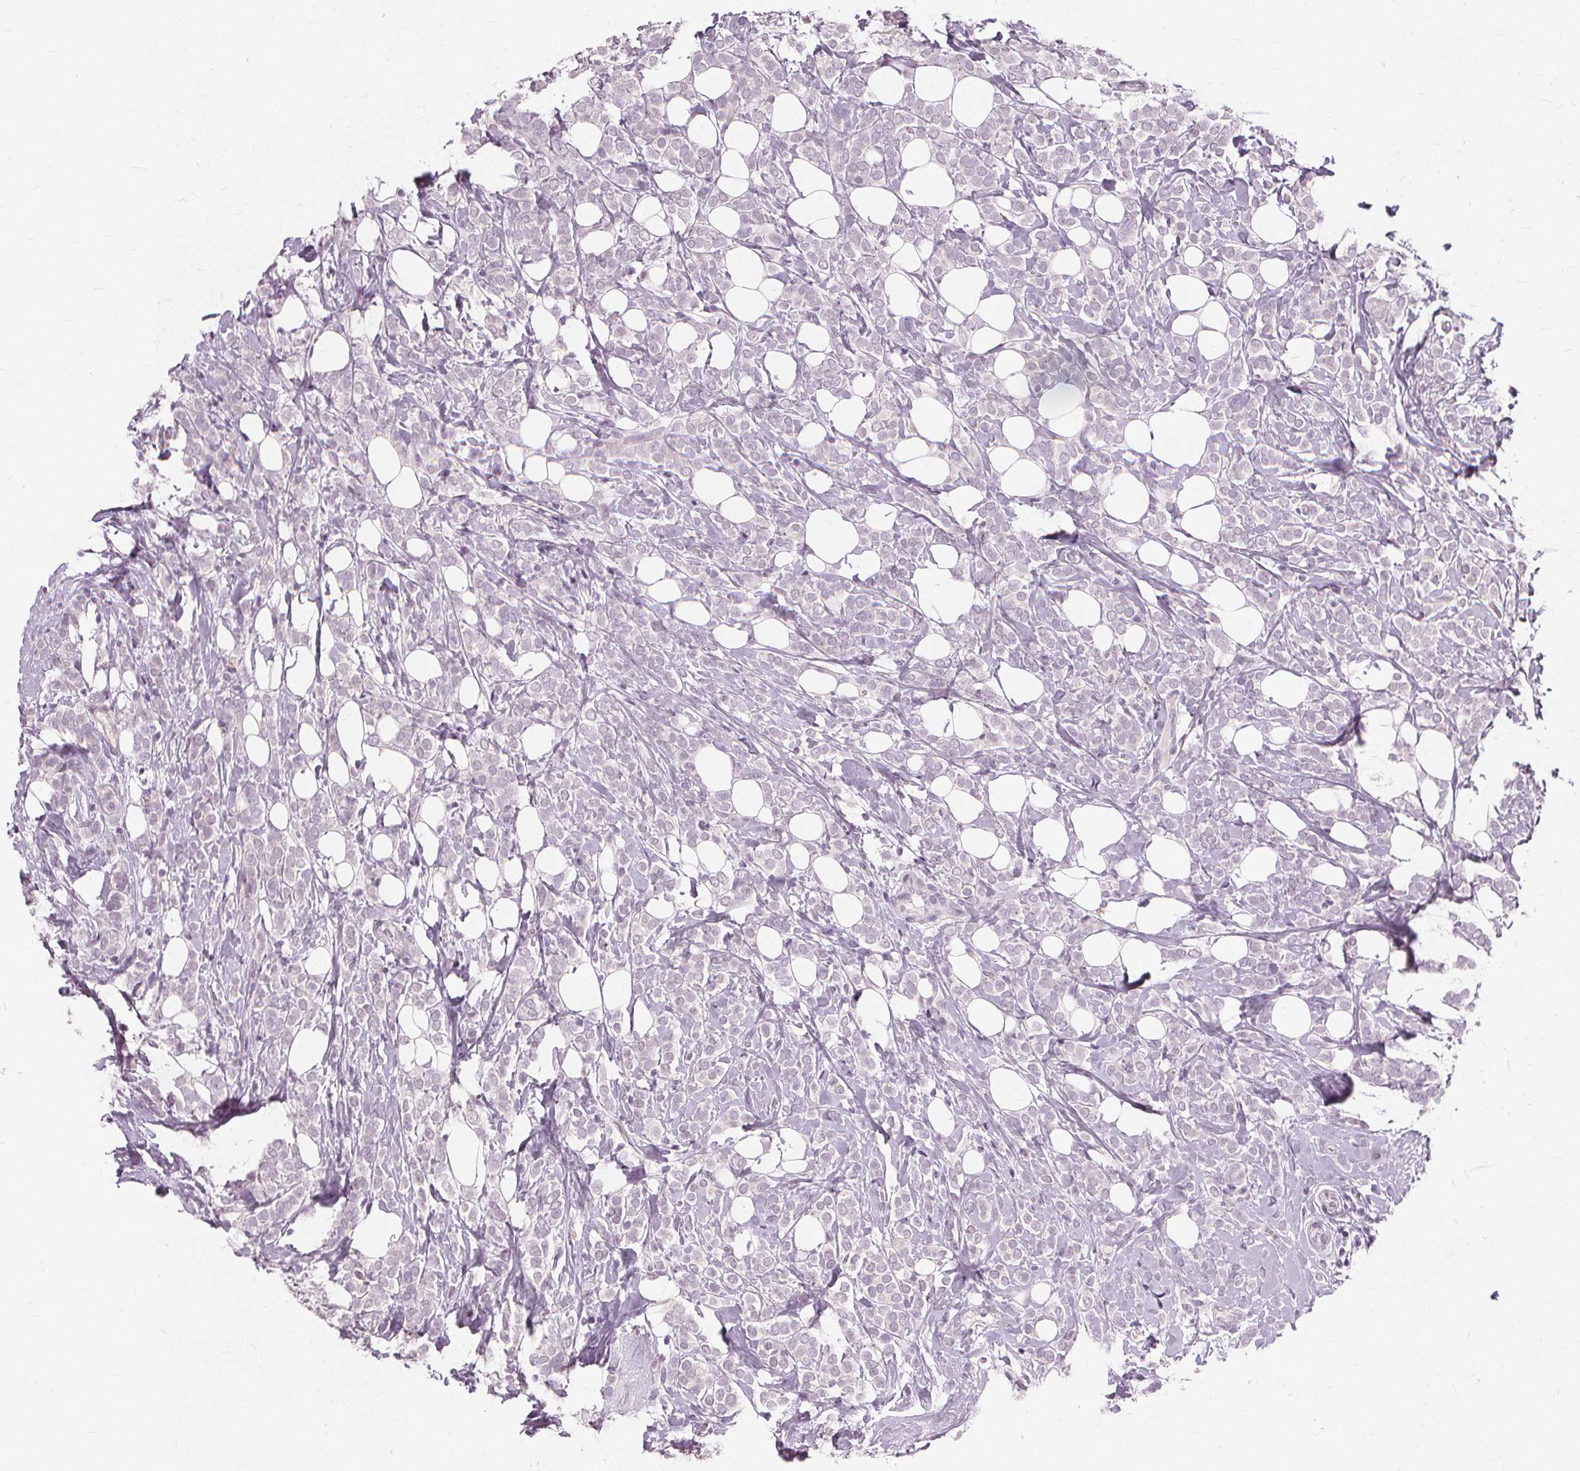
{"staining": {"intensity": "negative", "quantity": "none", "location": "none"}, "tissue": "breast cancer", "cell_type": "Tumor cells", "image_type": "cancer", "snomed": [{"axis": "morphology", "description": "Lobular carcinoma"}, {"axis": "topography", "description": "Breast"}], "caption": "Tumor cells show no significant expression in breast cancer (lobular carcinoma).", "gene": "SFTPD", "patient": {"sex": "female", "age": 49}}